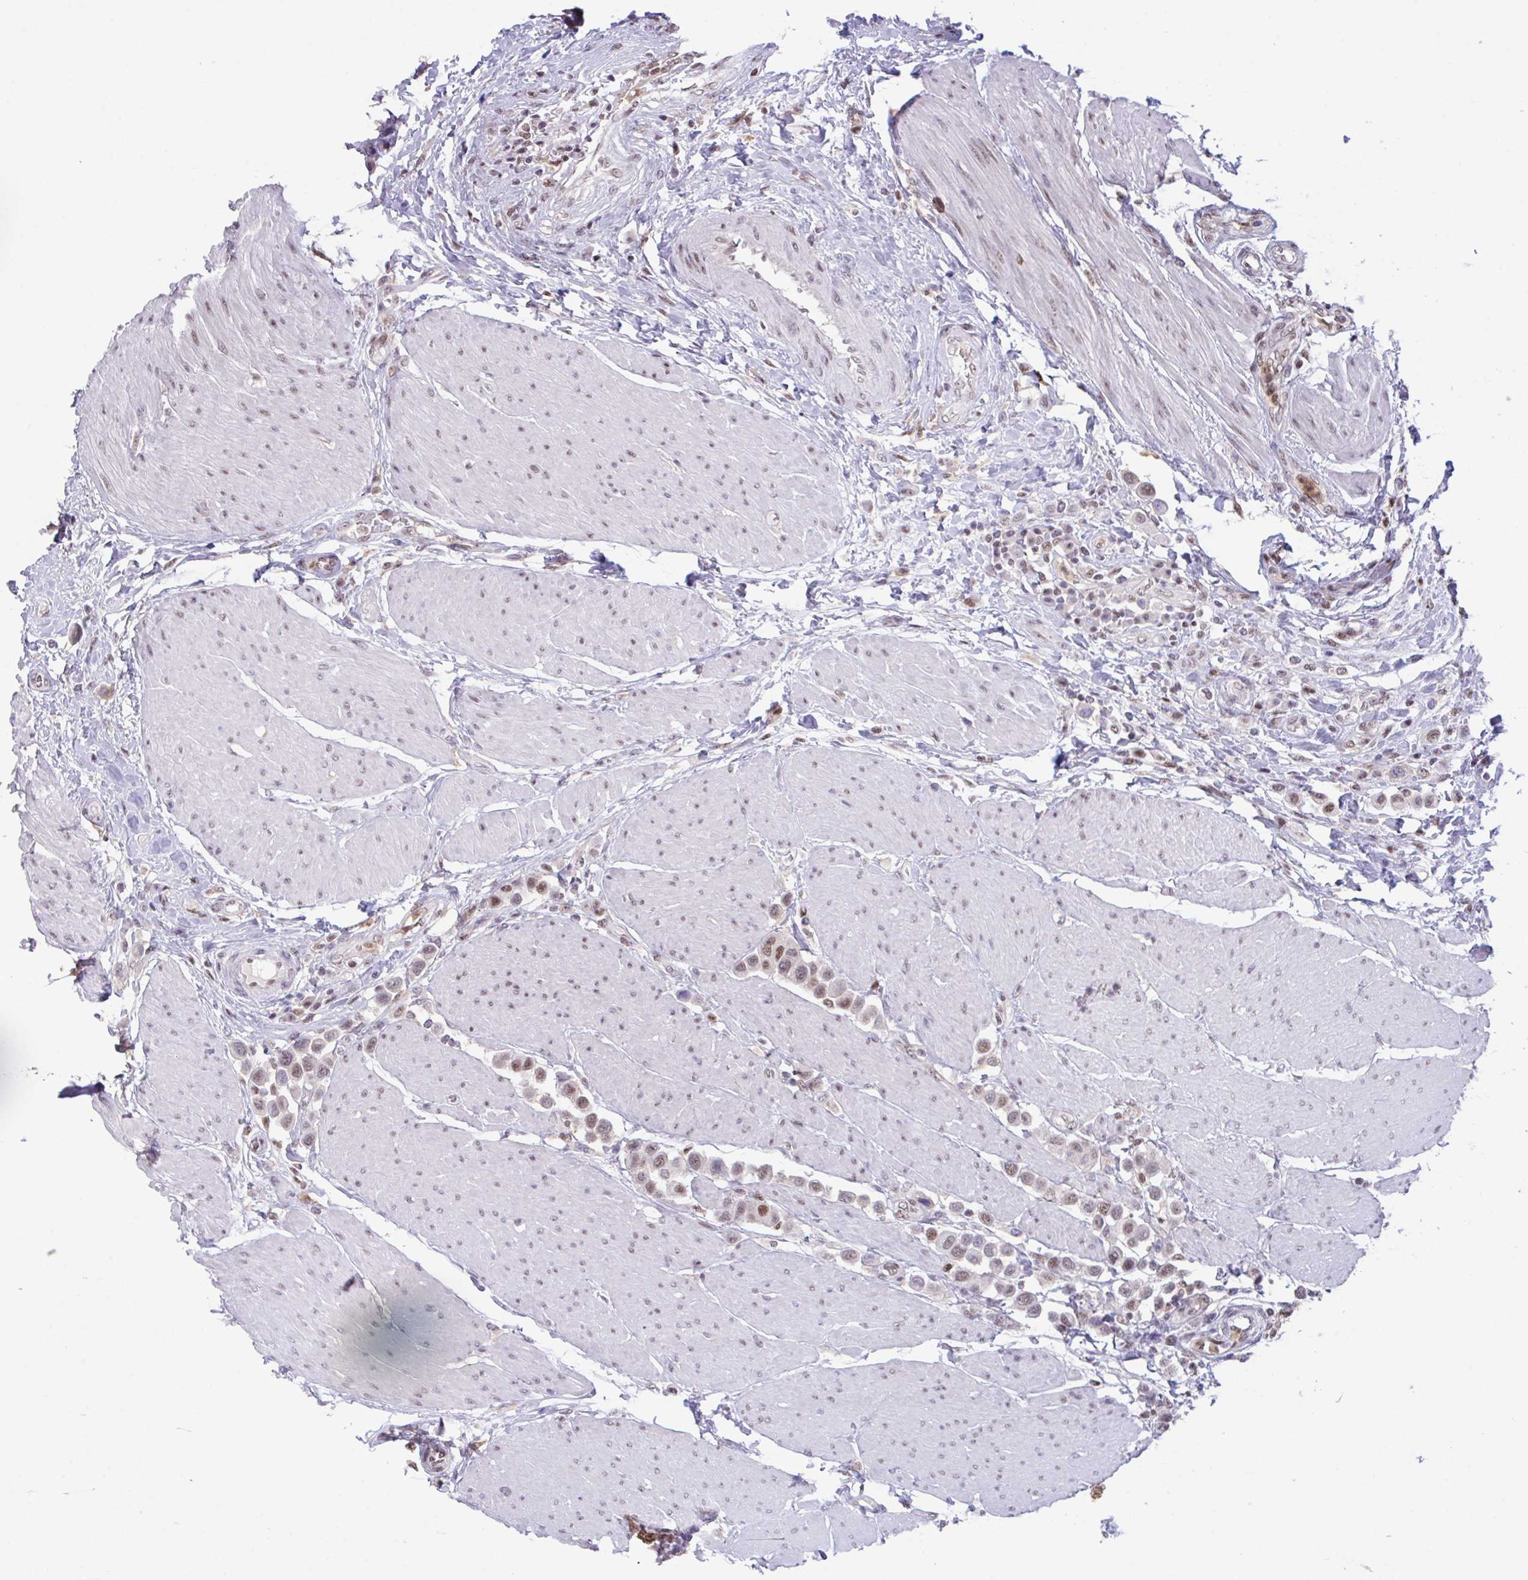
{"staining": {"intensity": "moderate", "quantity": ">75%", "location": "nuclear"}, "tissue": "urothelial cancer", "cell_type": "Tumor cells", "image_type": "cancer", "snomed": [{"axis": "morphology", "description": "Urothelial carcinoma, High grade"}, {"axis": "topography", "description": "Urinary bladder"}], "caption": "Urothelial cancer stained with a protein marker reveals moderate staining in tumor cells.", "gene": "OR6K3", "patient": {"sex": "male", "age": 50}}